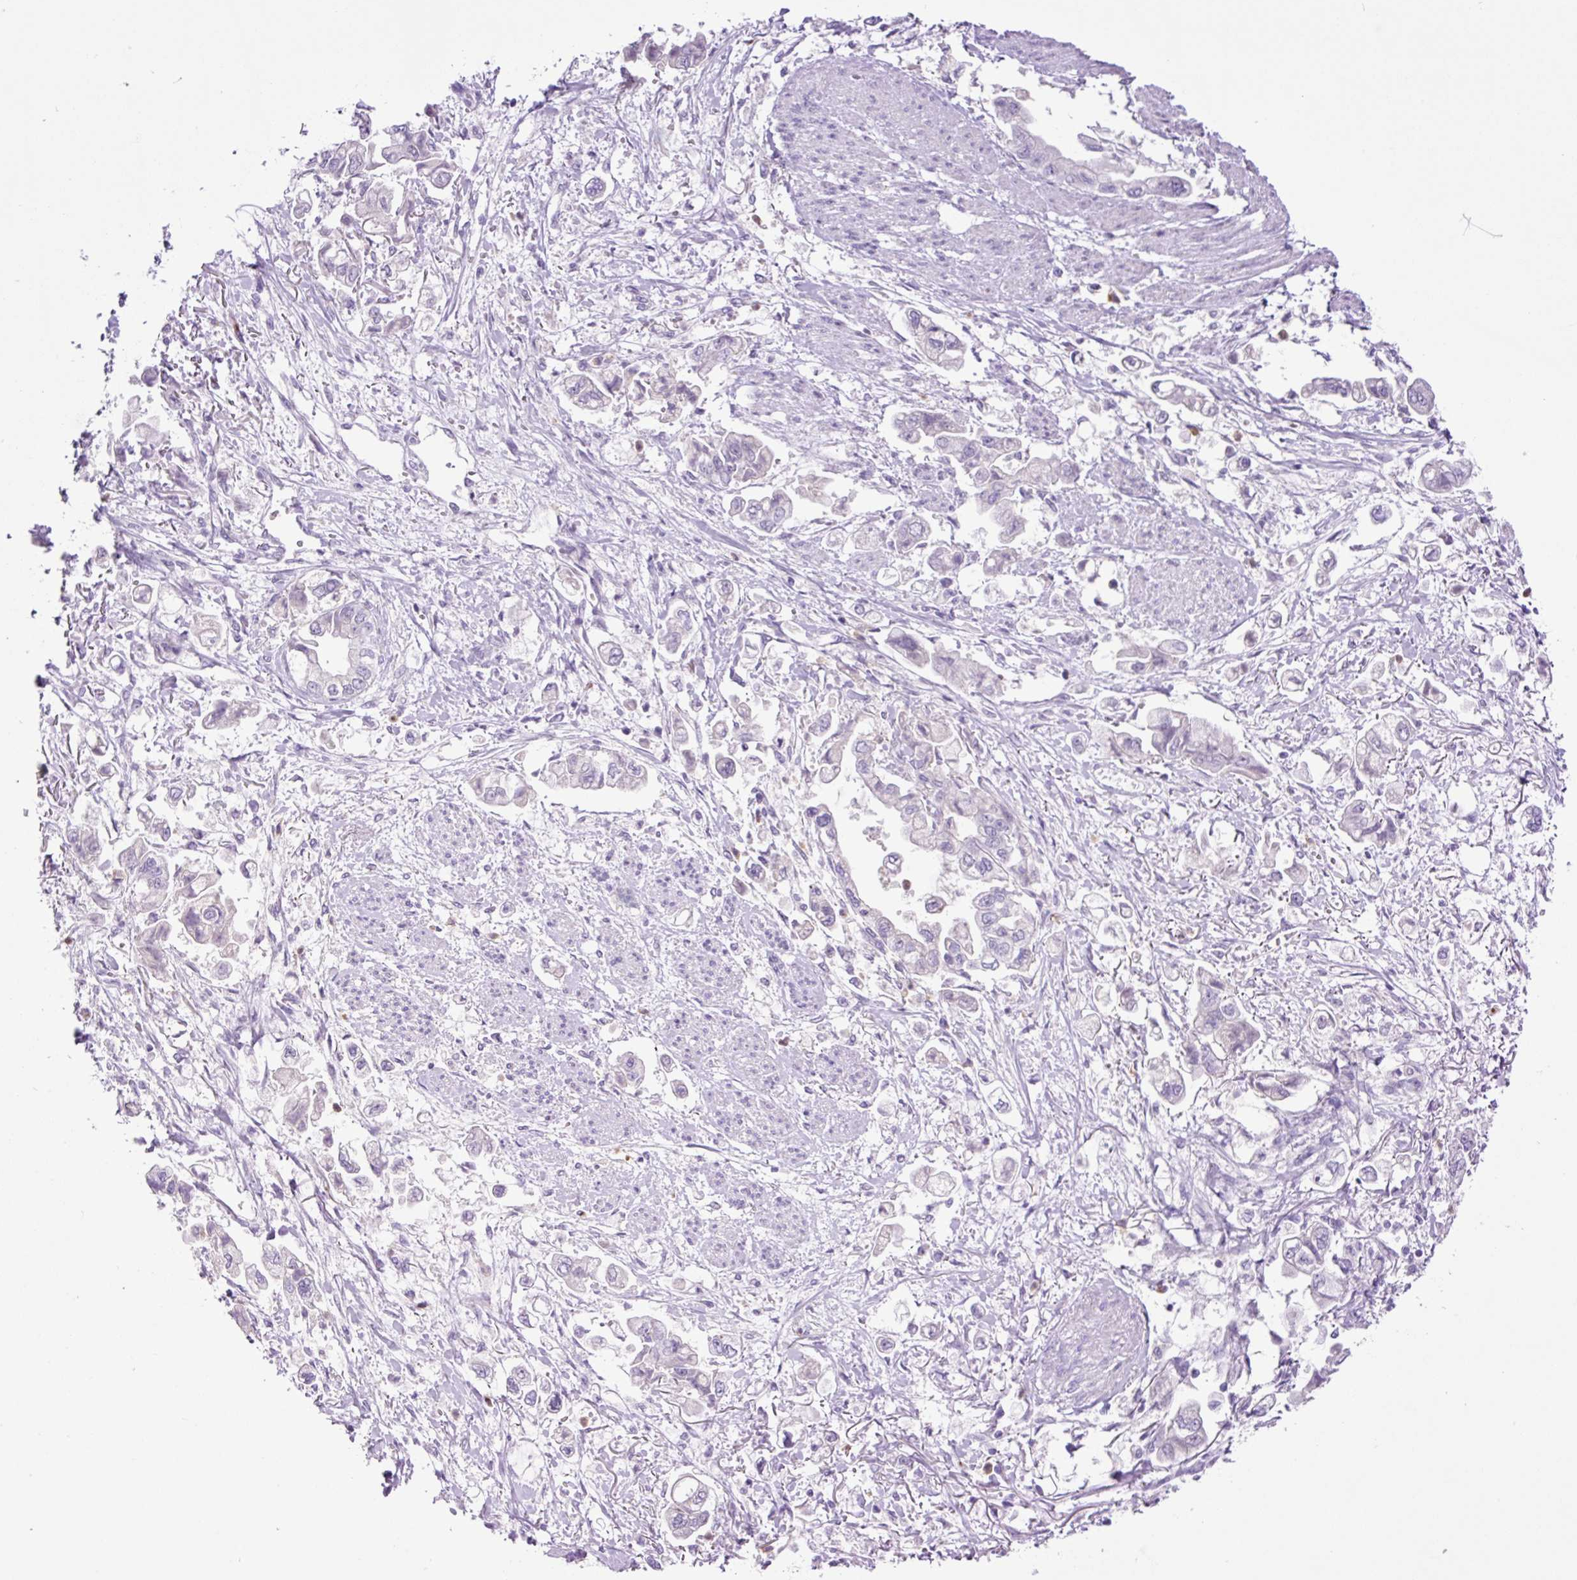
{"staining": {"intensity": "negative", "quantity": "none", "location": "none"}, "tissue": "stomach cancer", "cell_type": "Tumor cells", "image_type": "cancer", "snomed": [{"axis": "morphology", "description": "Adenocarcinoma, NOS"}, {"axis": "topography", "description": "Stomach"}], "caption": "This is an immunohistochemistry photomicrograph of stomach cancer. There is no expression in tumor cells.", "gene": "MFSD3", "patient": {"sex": "male", "age": 62}}